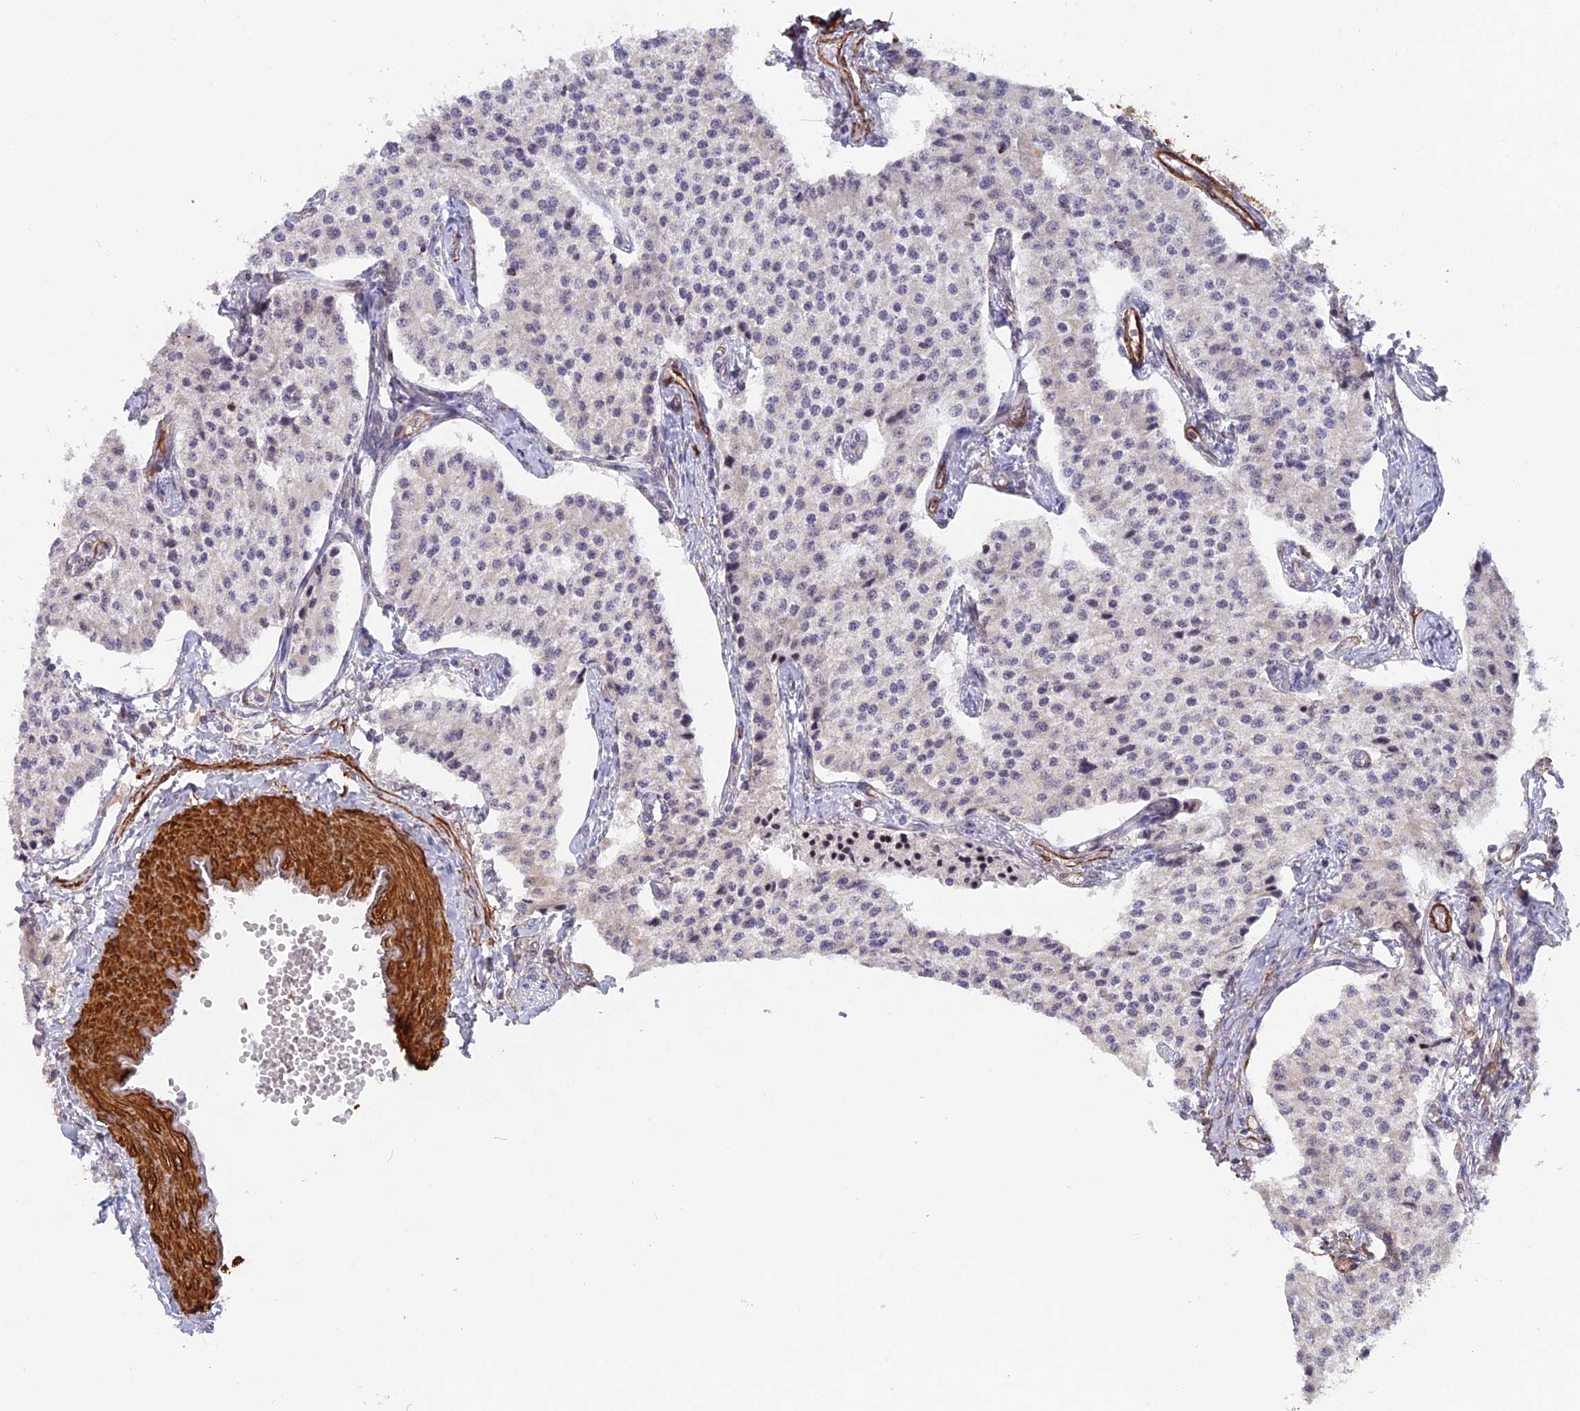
{"staining": {"intensity": "negative", "quantity": "none", "location": "none"}, "tissue": "carcinoid", "cell_type": "Tumor cells", "image_type": "cancer", "snomed": [{"axis": "morphology", "description": "Carcinoid, malignant, NOS"}, {"axis": "topography", "description": "Colon"}], "caption": "A photomicrograph of human carcinoid is negative for staining in tumor cells.", "gene": "CCDC154", "patient": {"sex": "female", "age": 52}}